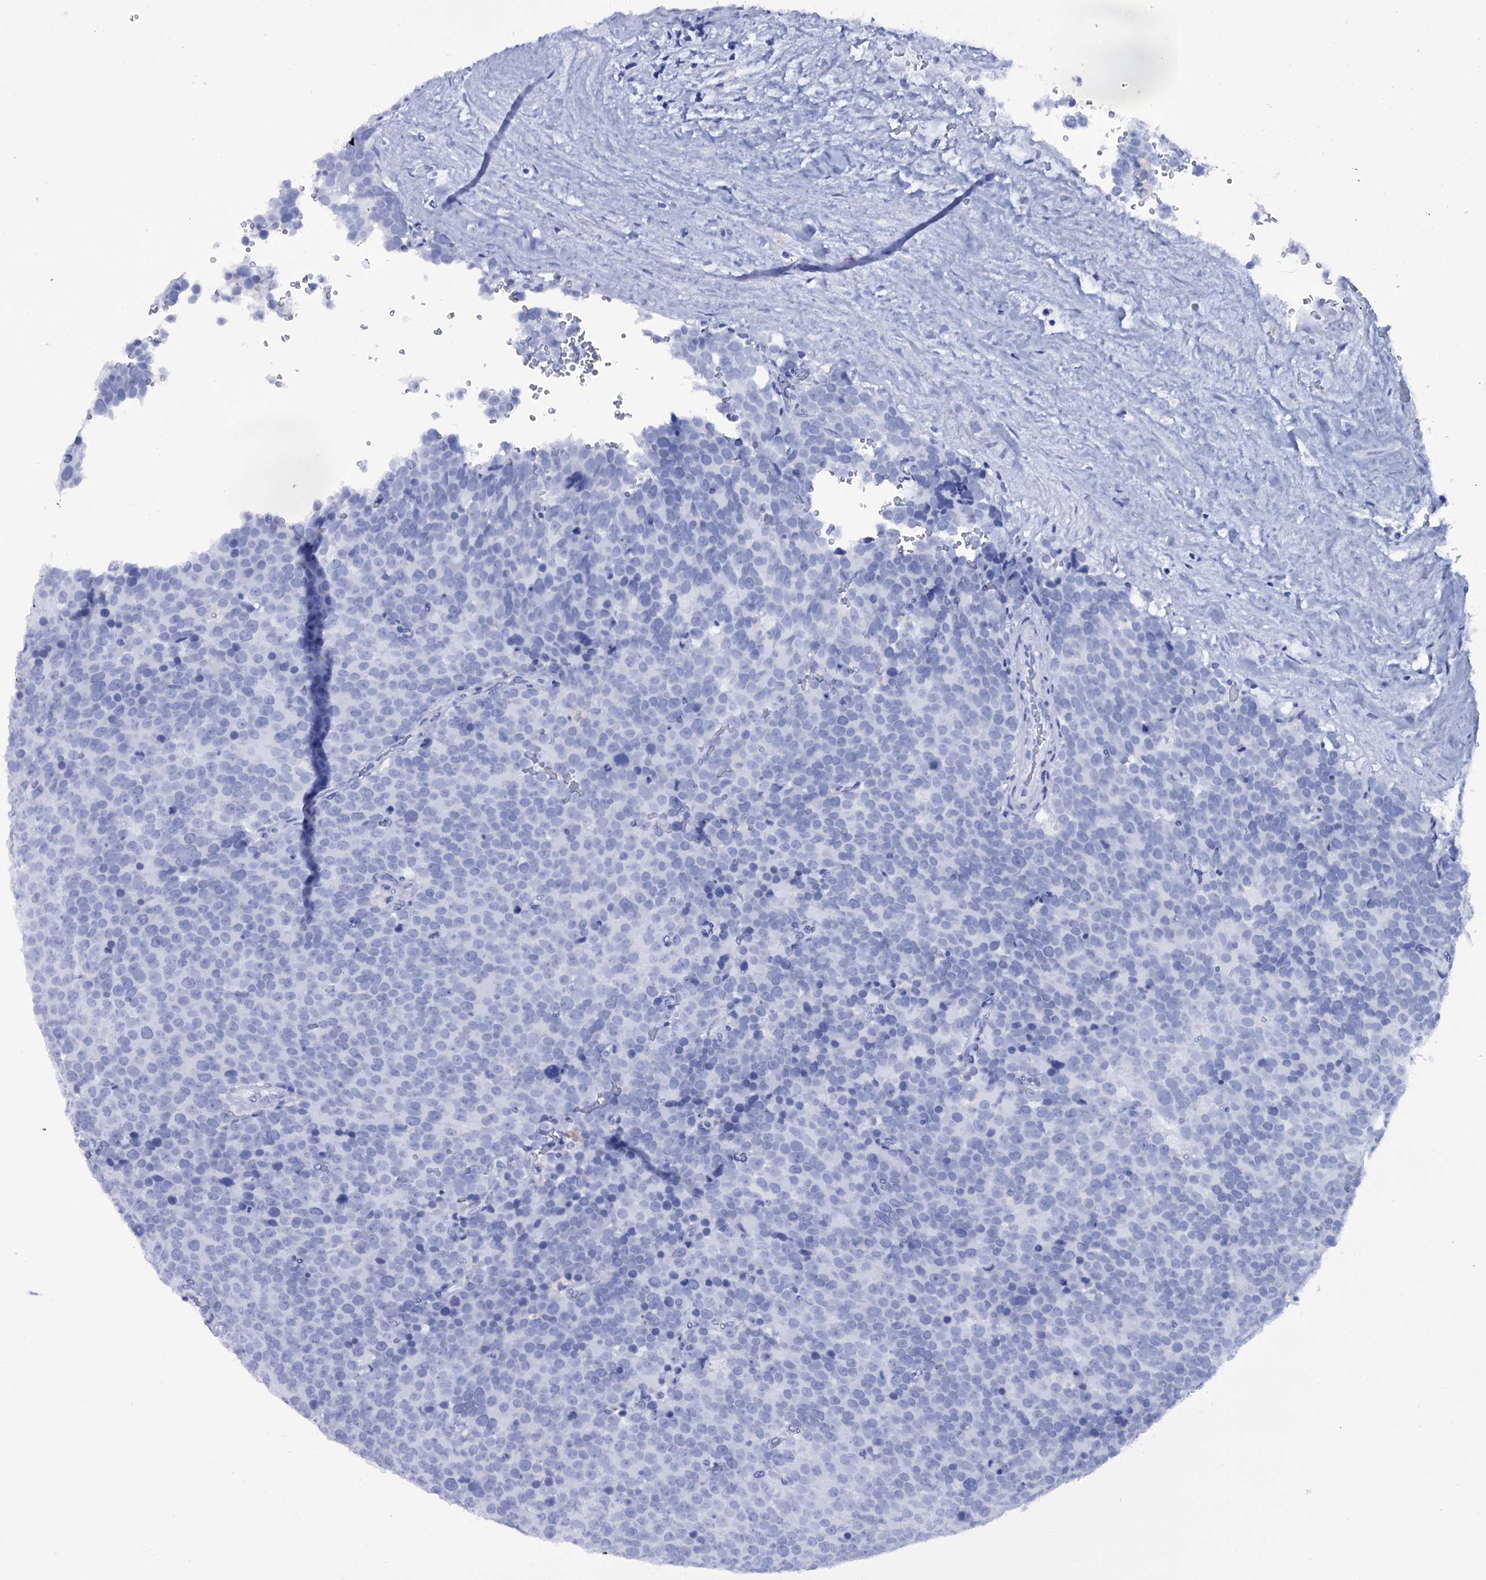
{"staining": {"intensity": "negative", "quantity": "none", "location": "none"}, "tissue": "testis cancer", "cell_type": "Tumor cells", "image_type": "cancer", "snomed": [{"axis": "morphology", "description": "Seminoma, NOS"}, {"axis": "topography", "description": "Testis"}], "caption": "DAB immunohistochemical staining of testis cancer (seminoma) displays no significant positivity in tumor cells.", "gene": "ITPRID2", "patient": {"sex": "male", "age": 71}}